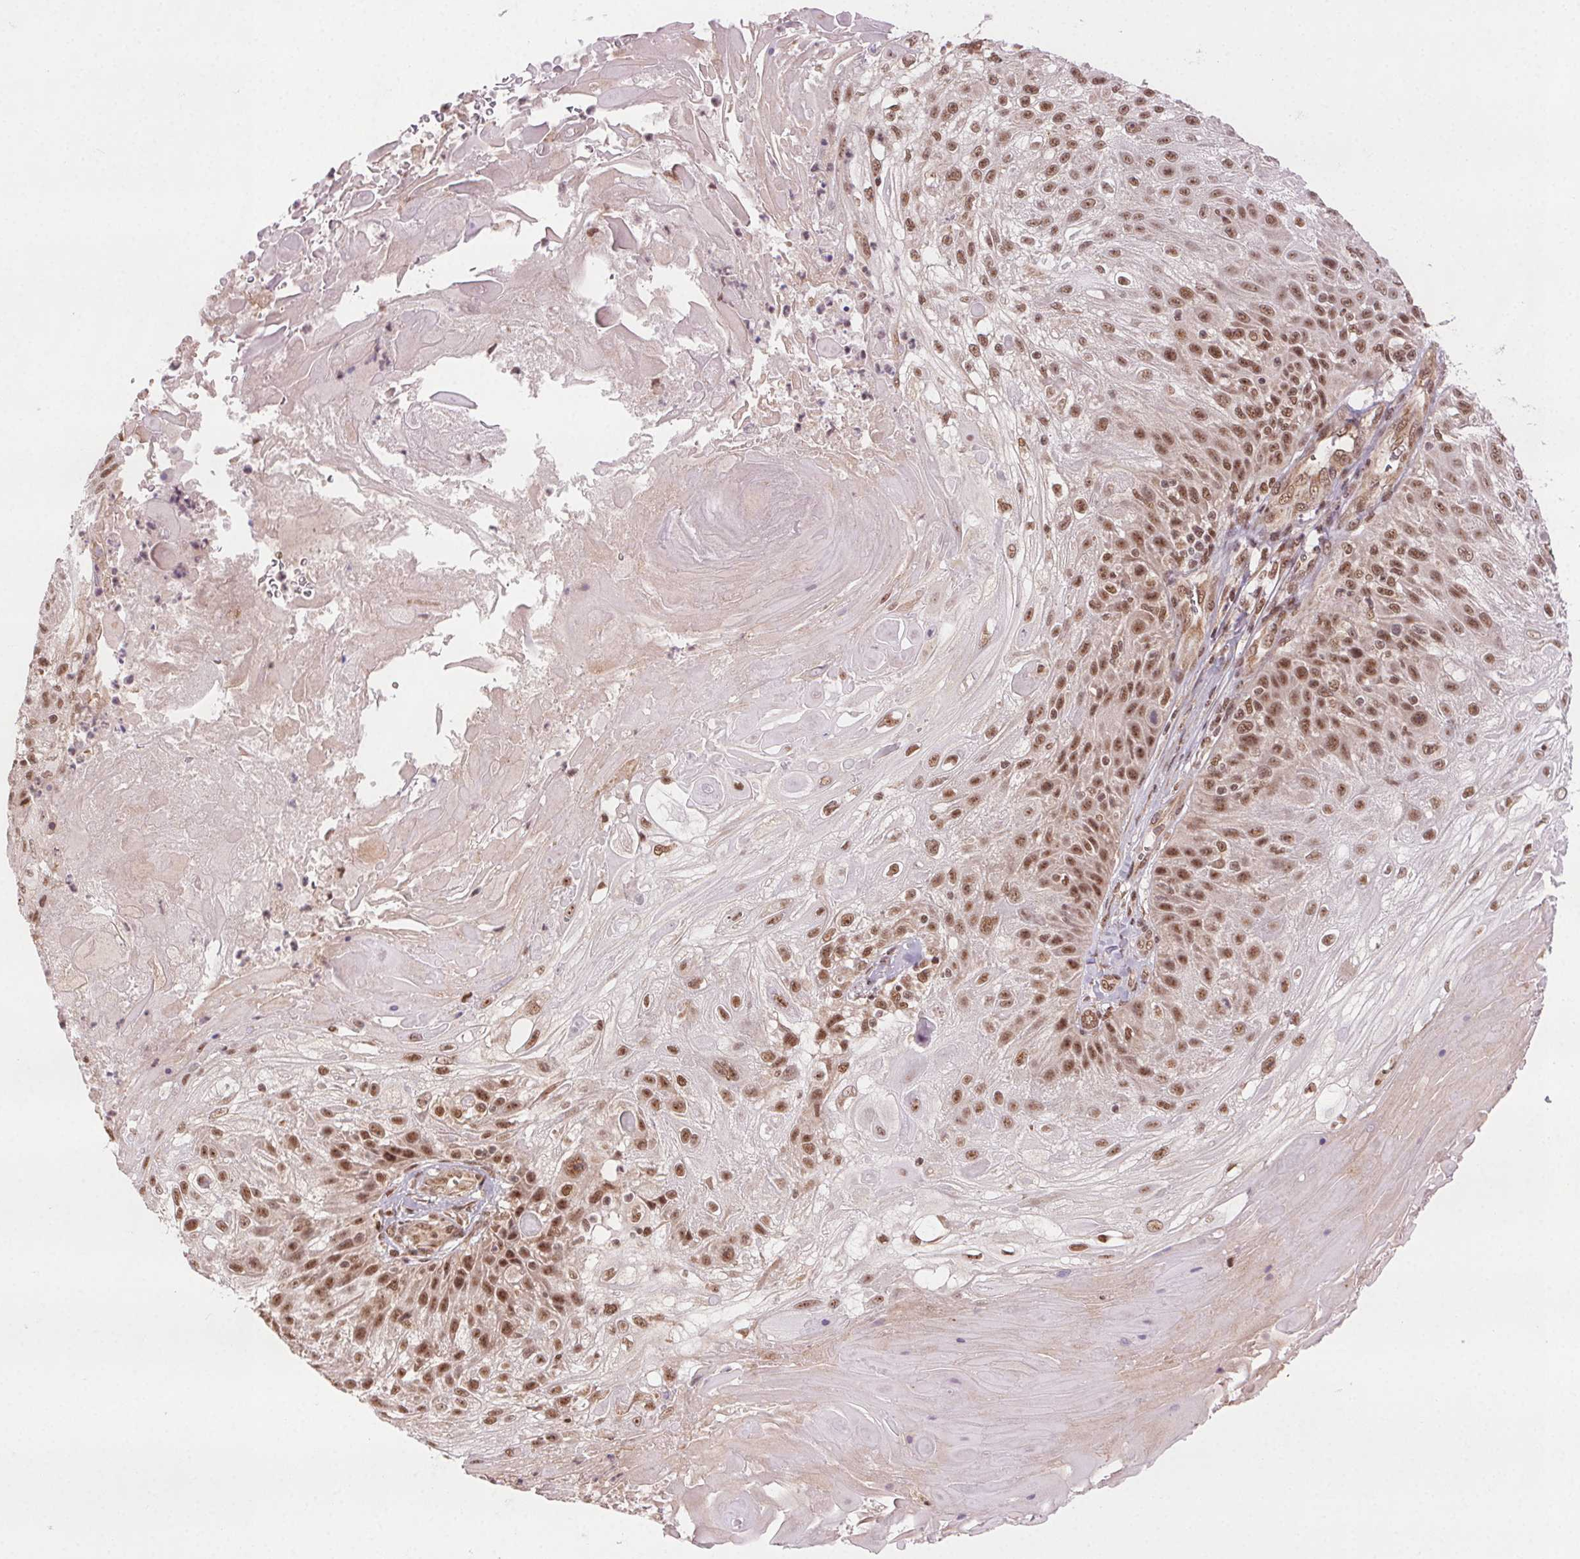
{"staining": {"intensity": "moderate", "quantity": ">75%", "location": "nuclear"}, "tissue": "skin cancer", "cell_type": "Tumor cells", "image_type": "cancer", "snomed": [{"axis": "morphology", "description": "Normal tissue, NOS"}, {"axis": "morphology", "description": "Squamous cell carcinoma, NOS"}, {"axis": "topography", "description": "Skin"}], "caption": "A medium amount of moderate nuclear staining is seen in approximately >75% of tumor cells in squamous cell carcinoma (skin) tissue. (brown staining indicates protein expression, while blue staining denotes nuclei).", "gene": "TREML4", "patient": {"sex": "female", "age": 83}}